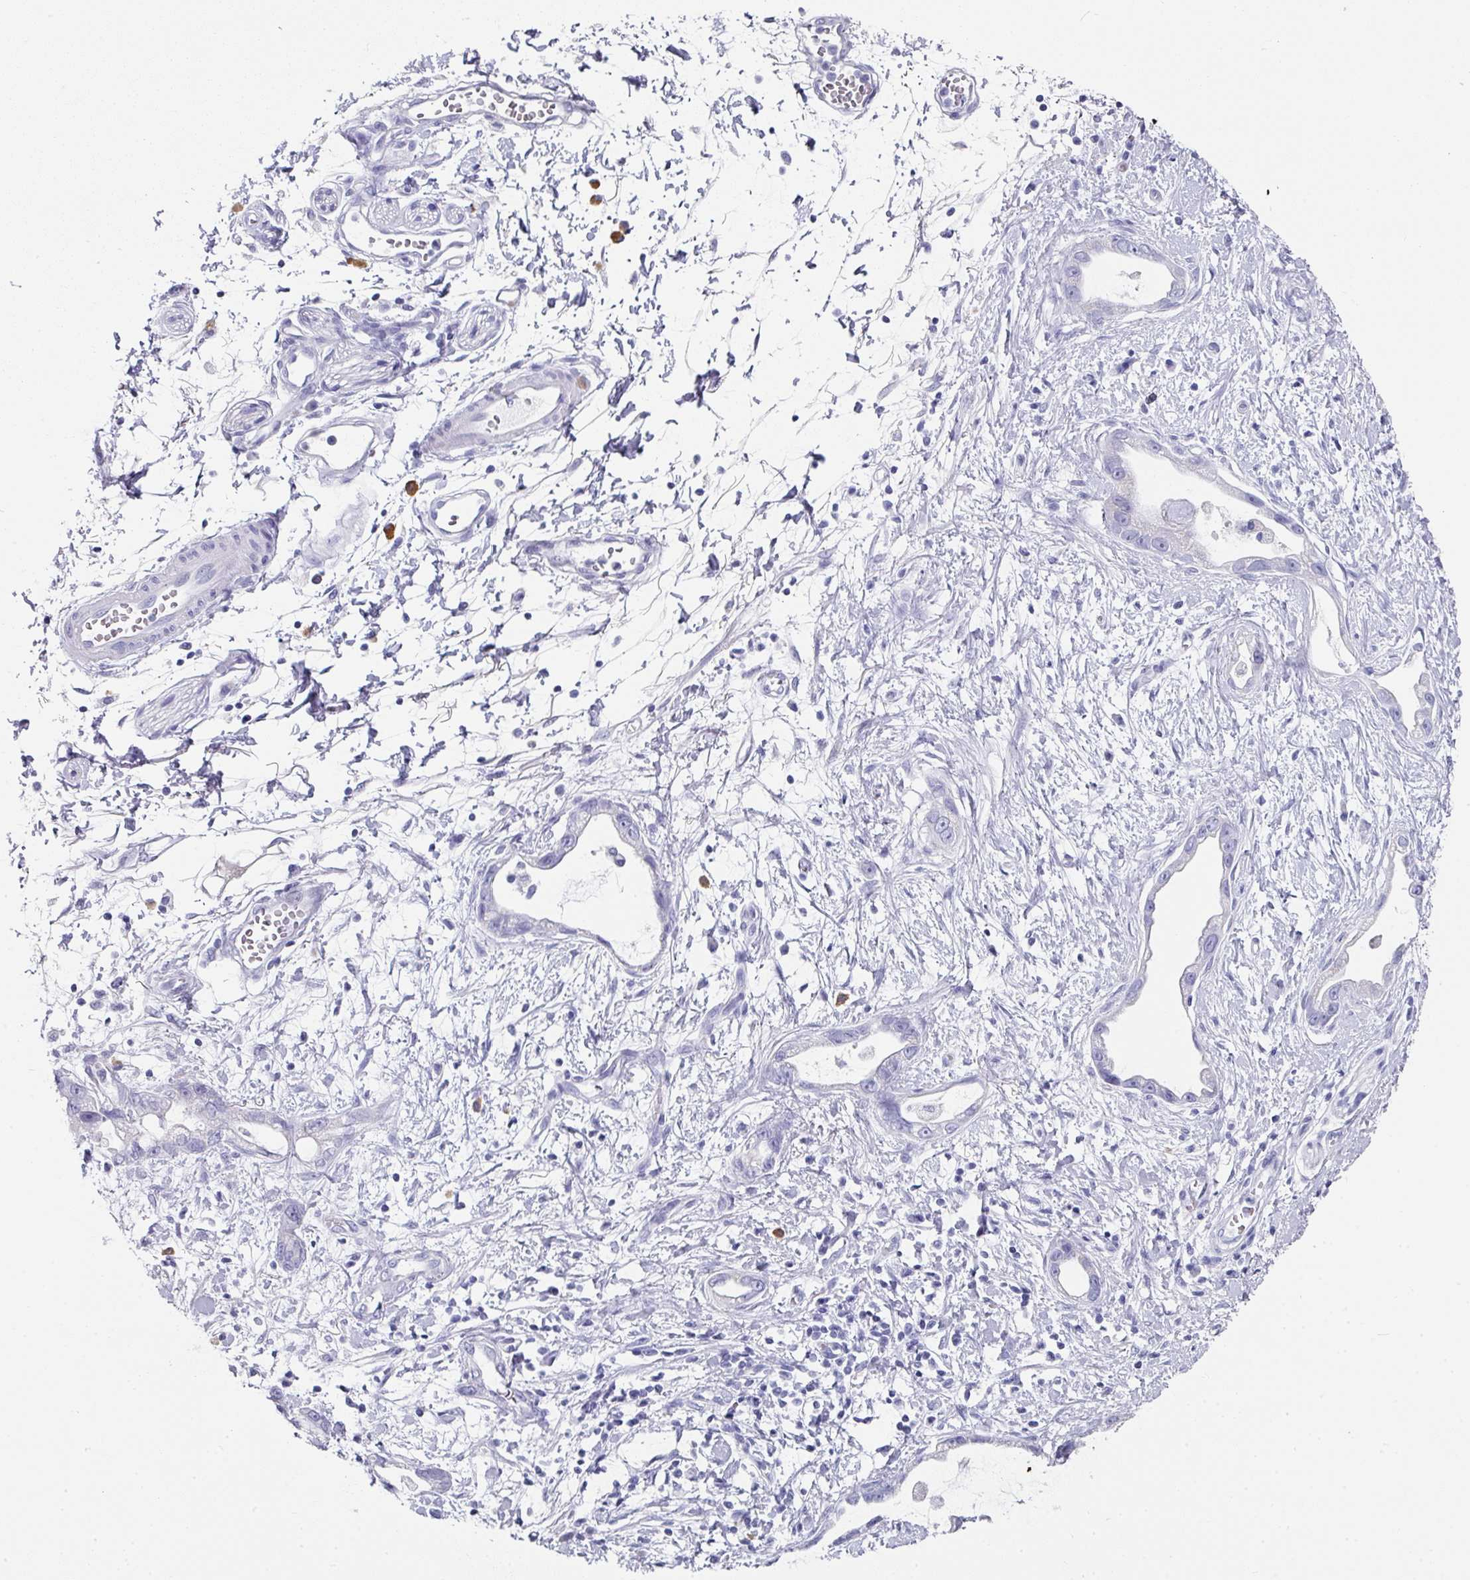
{"staining": {"intensity": "negative", "quantity": "none", "location": "none"}, "tissue": "stomach cancer", "cell_type": "Tumor cells", "image_type": "cancer", "snomed": [{"axis": "morphology", "description": "Adenocarcinoma, NOS"}, {"axis": "topography", "description": "Stomach"}], "caption": "Immunohistochemistry (IHC) histopathology image of stomach adenocarcinoma stained for a protein (brown), which reveals no staining in tumor cells. The staining was performed using DAB (3,3'-diaminobenzidine) to visualize the protein expression in brown, while the nuclei were stained in blue with hematoxylin (Magnification: 20x).", "gene": "SETBP1", "patient": {"sex": "male", "age": 55}}